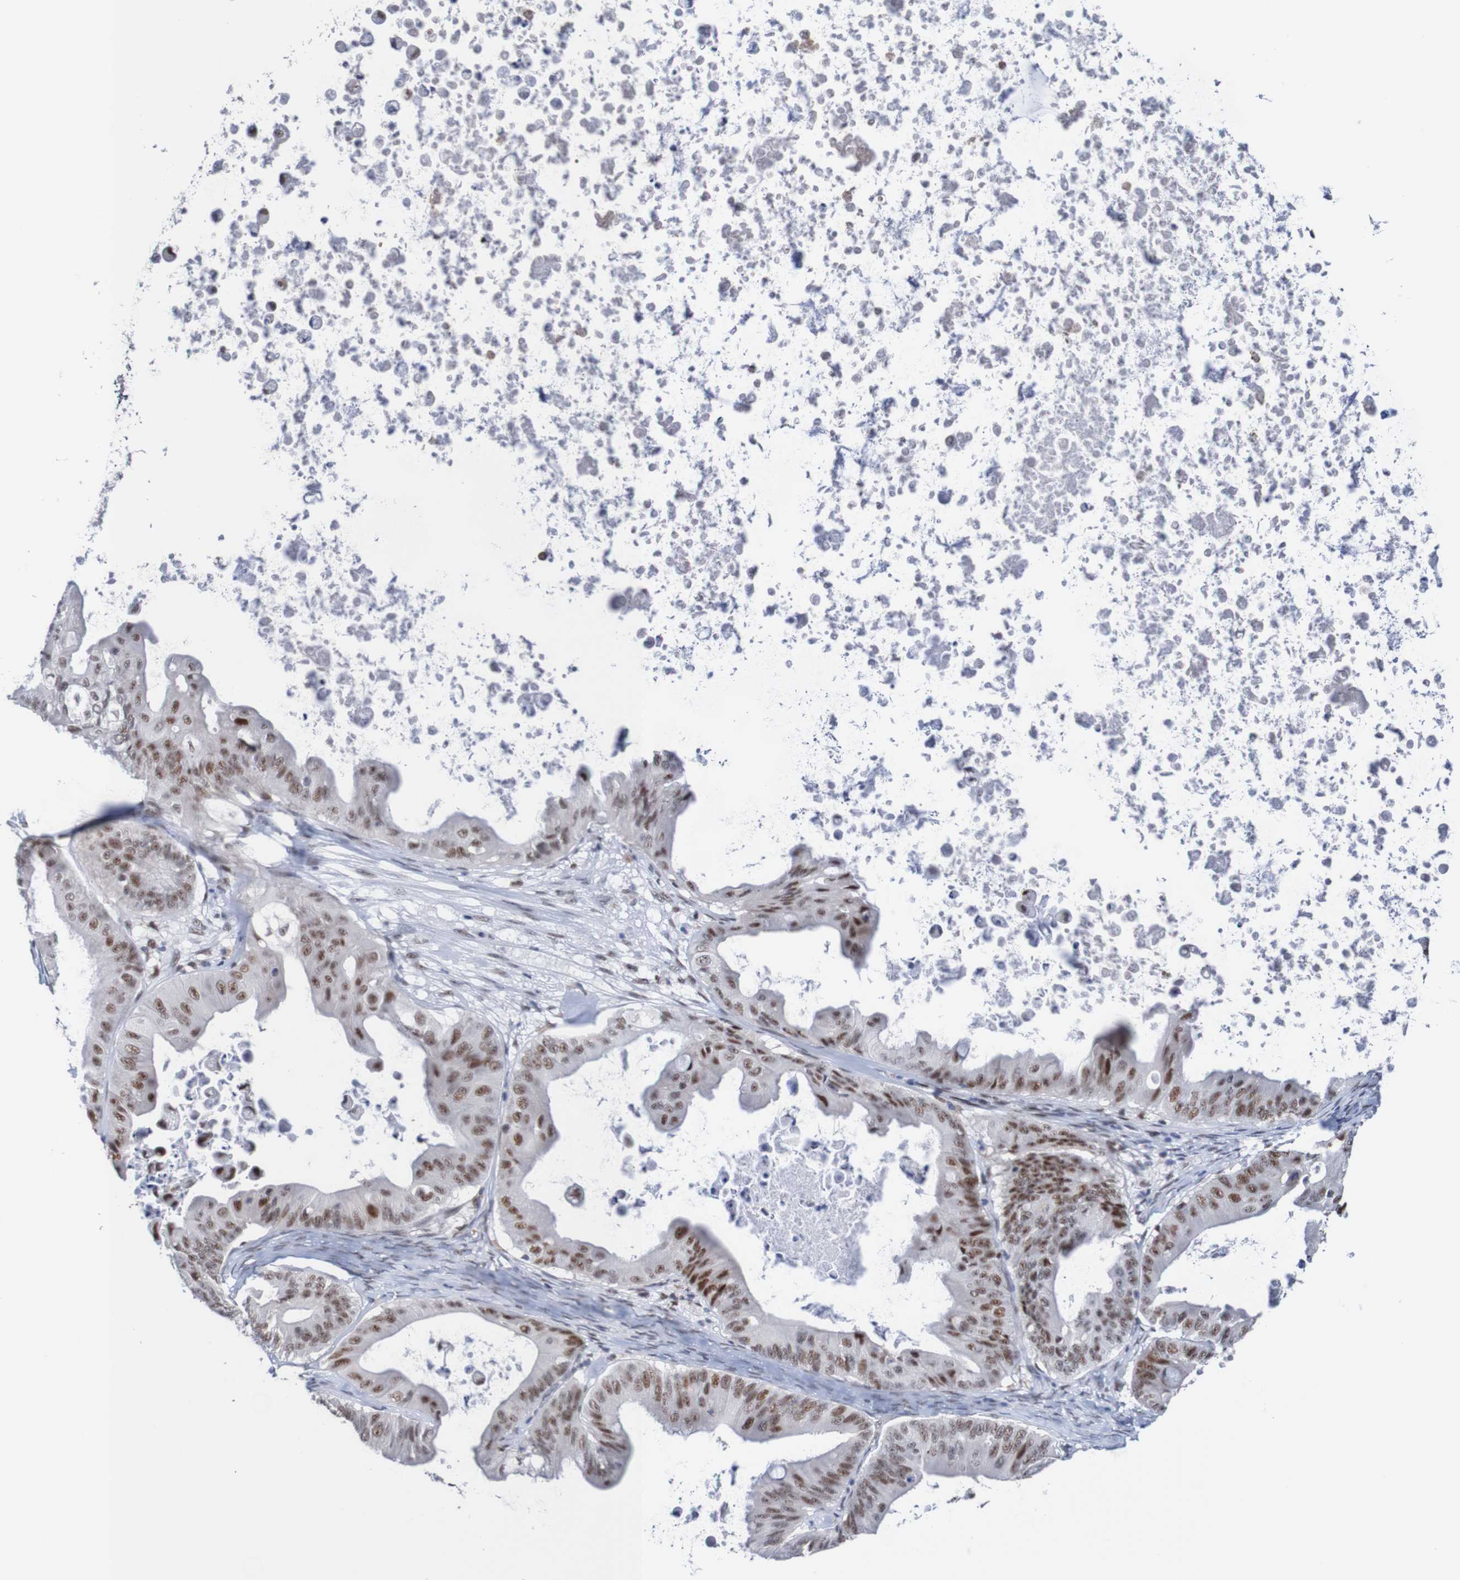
{"staining": {"intensity": "moderate", "quantity": "25%-75%", "location": "nuclear"}, "tissue": "ovarian cancer", "cell_type": "Tumor cells", "image_type": "cancer", "snomed": [{"axis": "morphology", "description": "Cystadenocarcinoma, mucinous, NOS"}, {"axis": "topography", "description": "Ovary"}], "caption": "A medium amount of moderate nuclear positivity is appreciated in approximately 25%-75% of tumor cells in ovarian cancer tissue. Immunohistochemistry stains the protein of interest in brown and the nuclei are stained blue.", "gene": "CDC5L", "patient": {"sex": "female", "age": 37}}